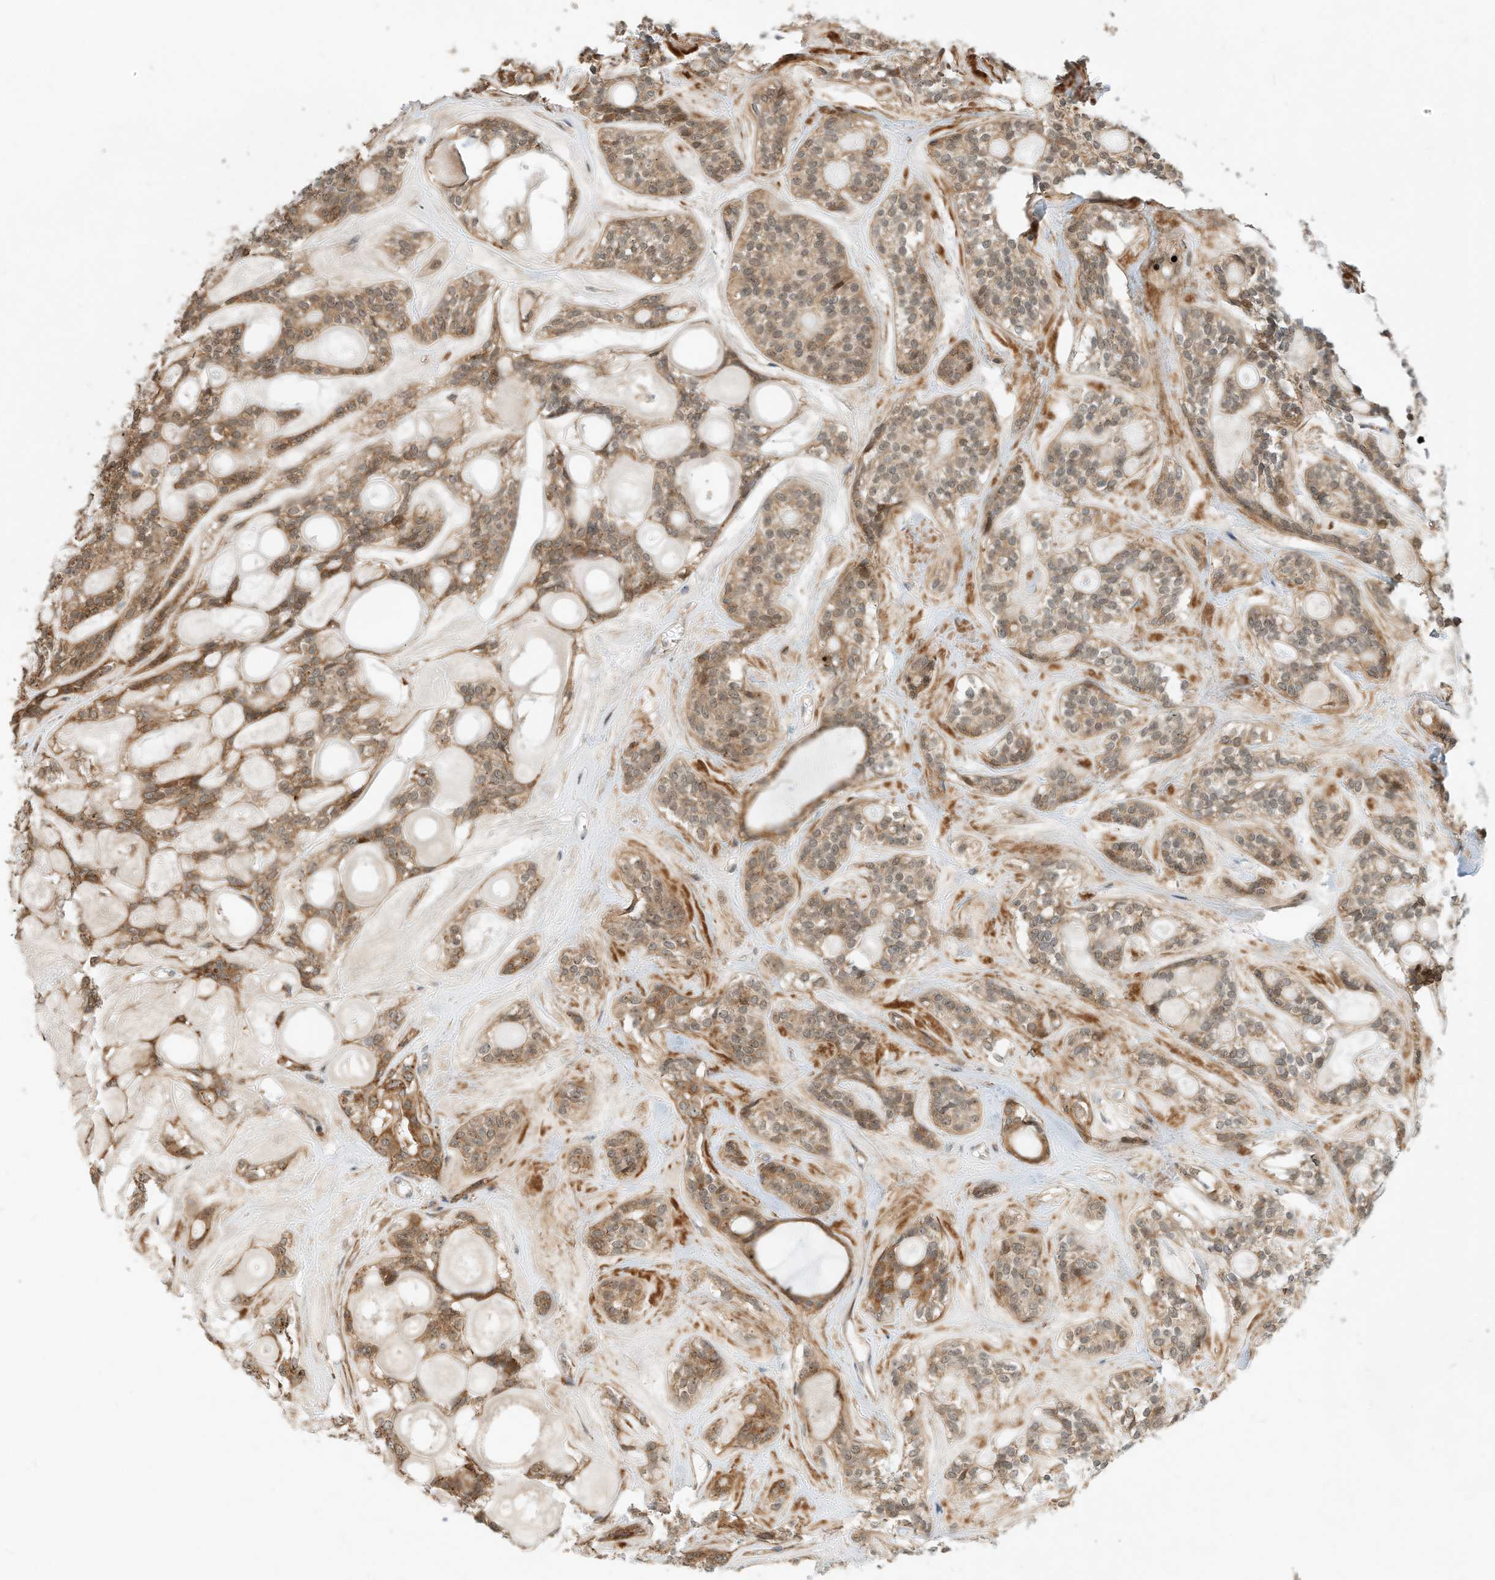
{"staining": {"intensity": "moderate", "quantity": ">75%", "location": "cytoplasmic/membranous,nuclear"}, "tissue": "head and neck cancer", "cell_type": "Tumor cells", "image_type": "cancer", "snomed": [{"axis": "morphology", "description": "Adenocarcinoma, NOS"}, {"axis": "topography", "description": "Head-Neck"}], "caption": "An image showing moderate cytoplasmic/membranous and nuclear expression in about >75% of tumor cells in head and neck cancer (adenocarcinoma), as visualized by brown immunohistochemical staining.", "gene": "CPAMD8", "patient": {"sex": "male", "age": 66}}